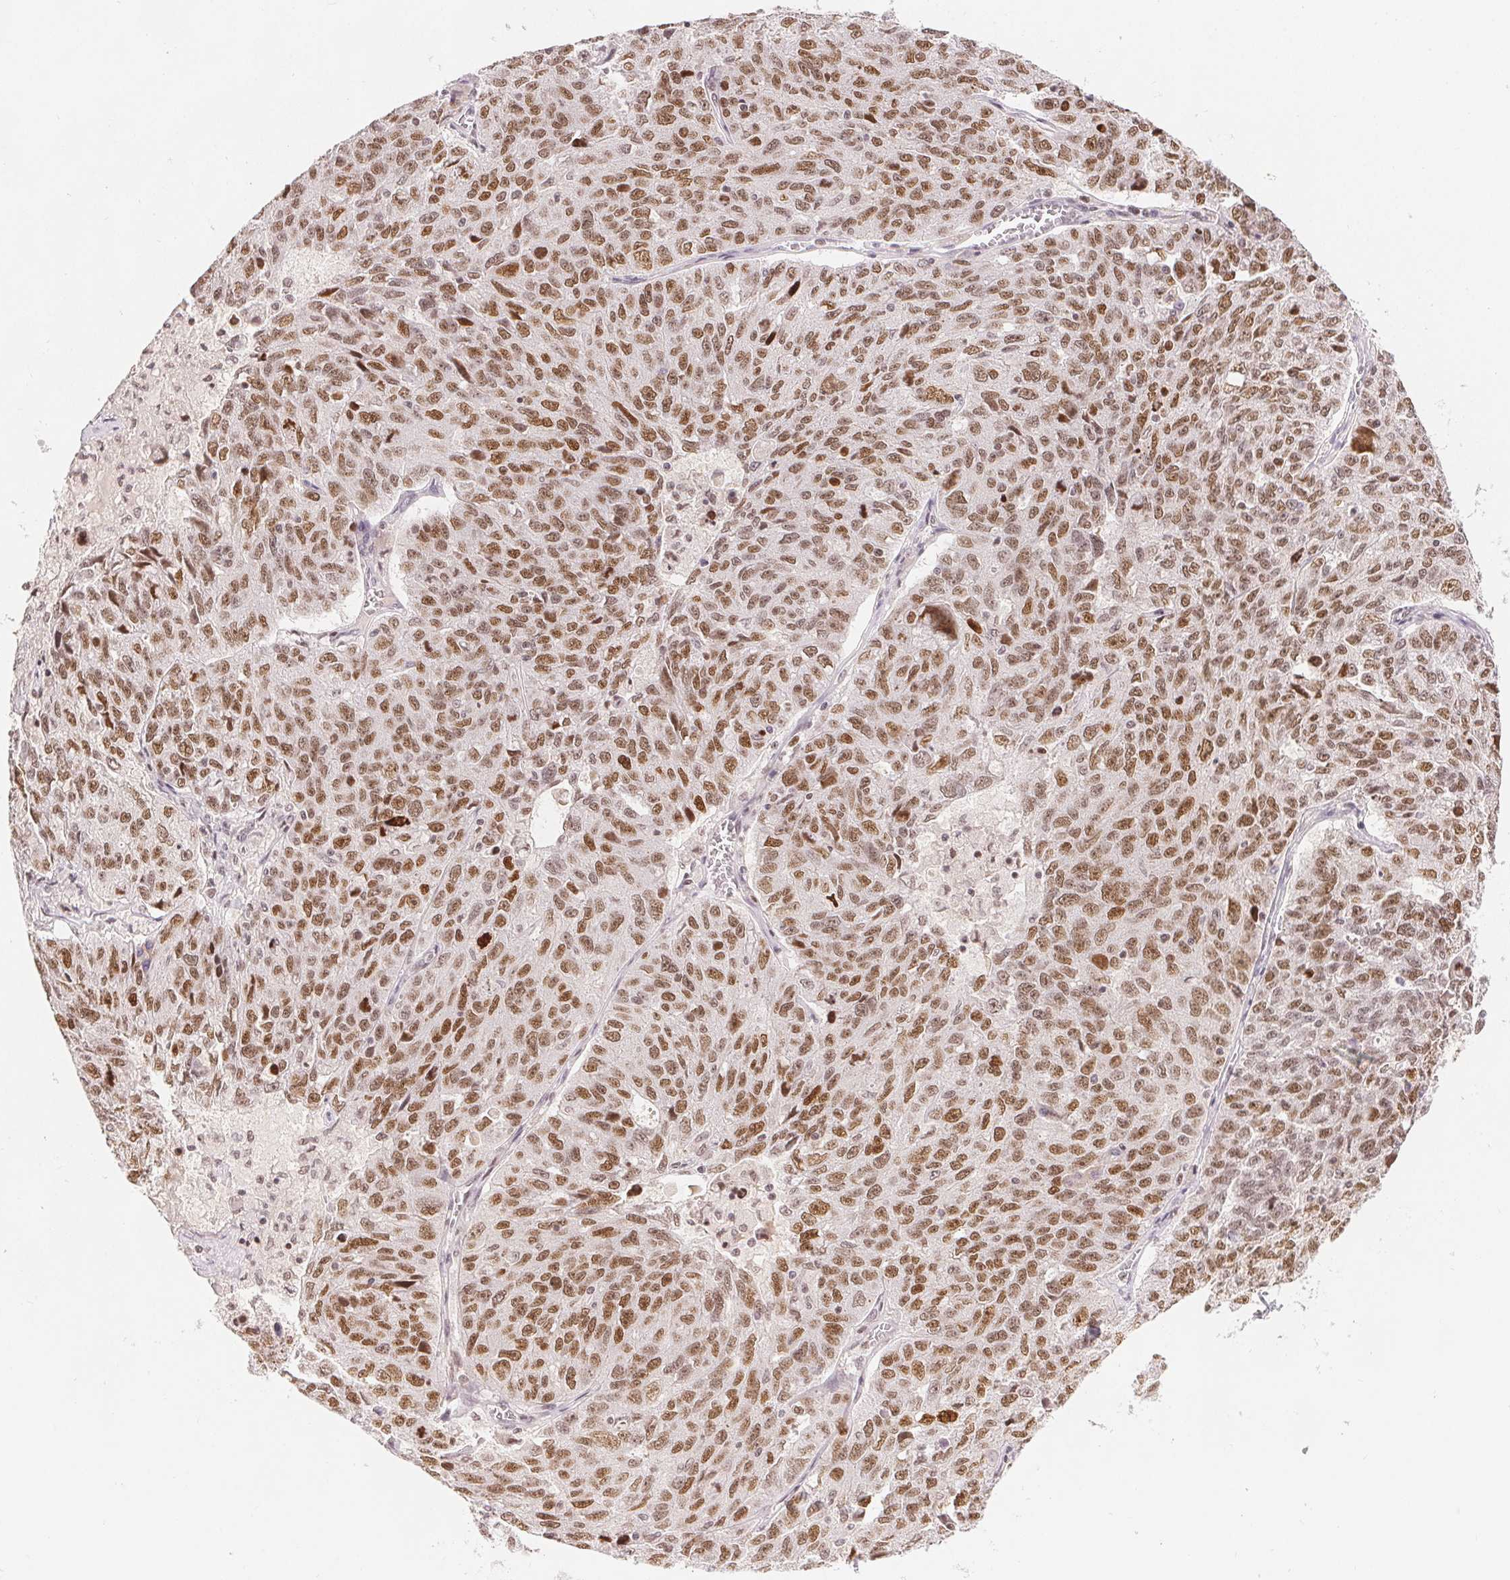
{"staining": {"intensity": "moderate", "quantity": ">75%", "location": "nuclear"}, "tissue": "ovarian cancer", "cell_type": "Tumor cells", "image_type": "cancer", "snomed": [{"axis": "morphology", "description": "Cystadenocarcinoma, serous, NOS"}, {"axis": "topography", "description": "Ovary"}], "caption": "Immunohistochemistry (IHC) of ovarian cancer (serous cystadenocarcinoma) displays medium levels of moderate nuclear staining in approximately >75% of tumor cells. (brown staining indicates protein expression, while blue staining denotes nuclei).", "gene": "DEK", "patient": {"sex": "female", "age": 71}}